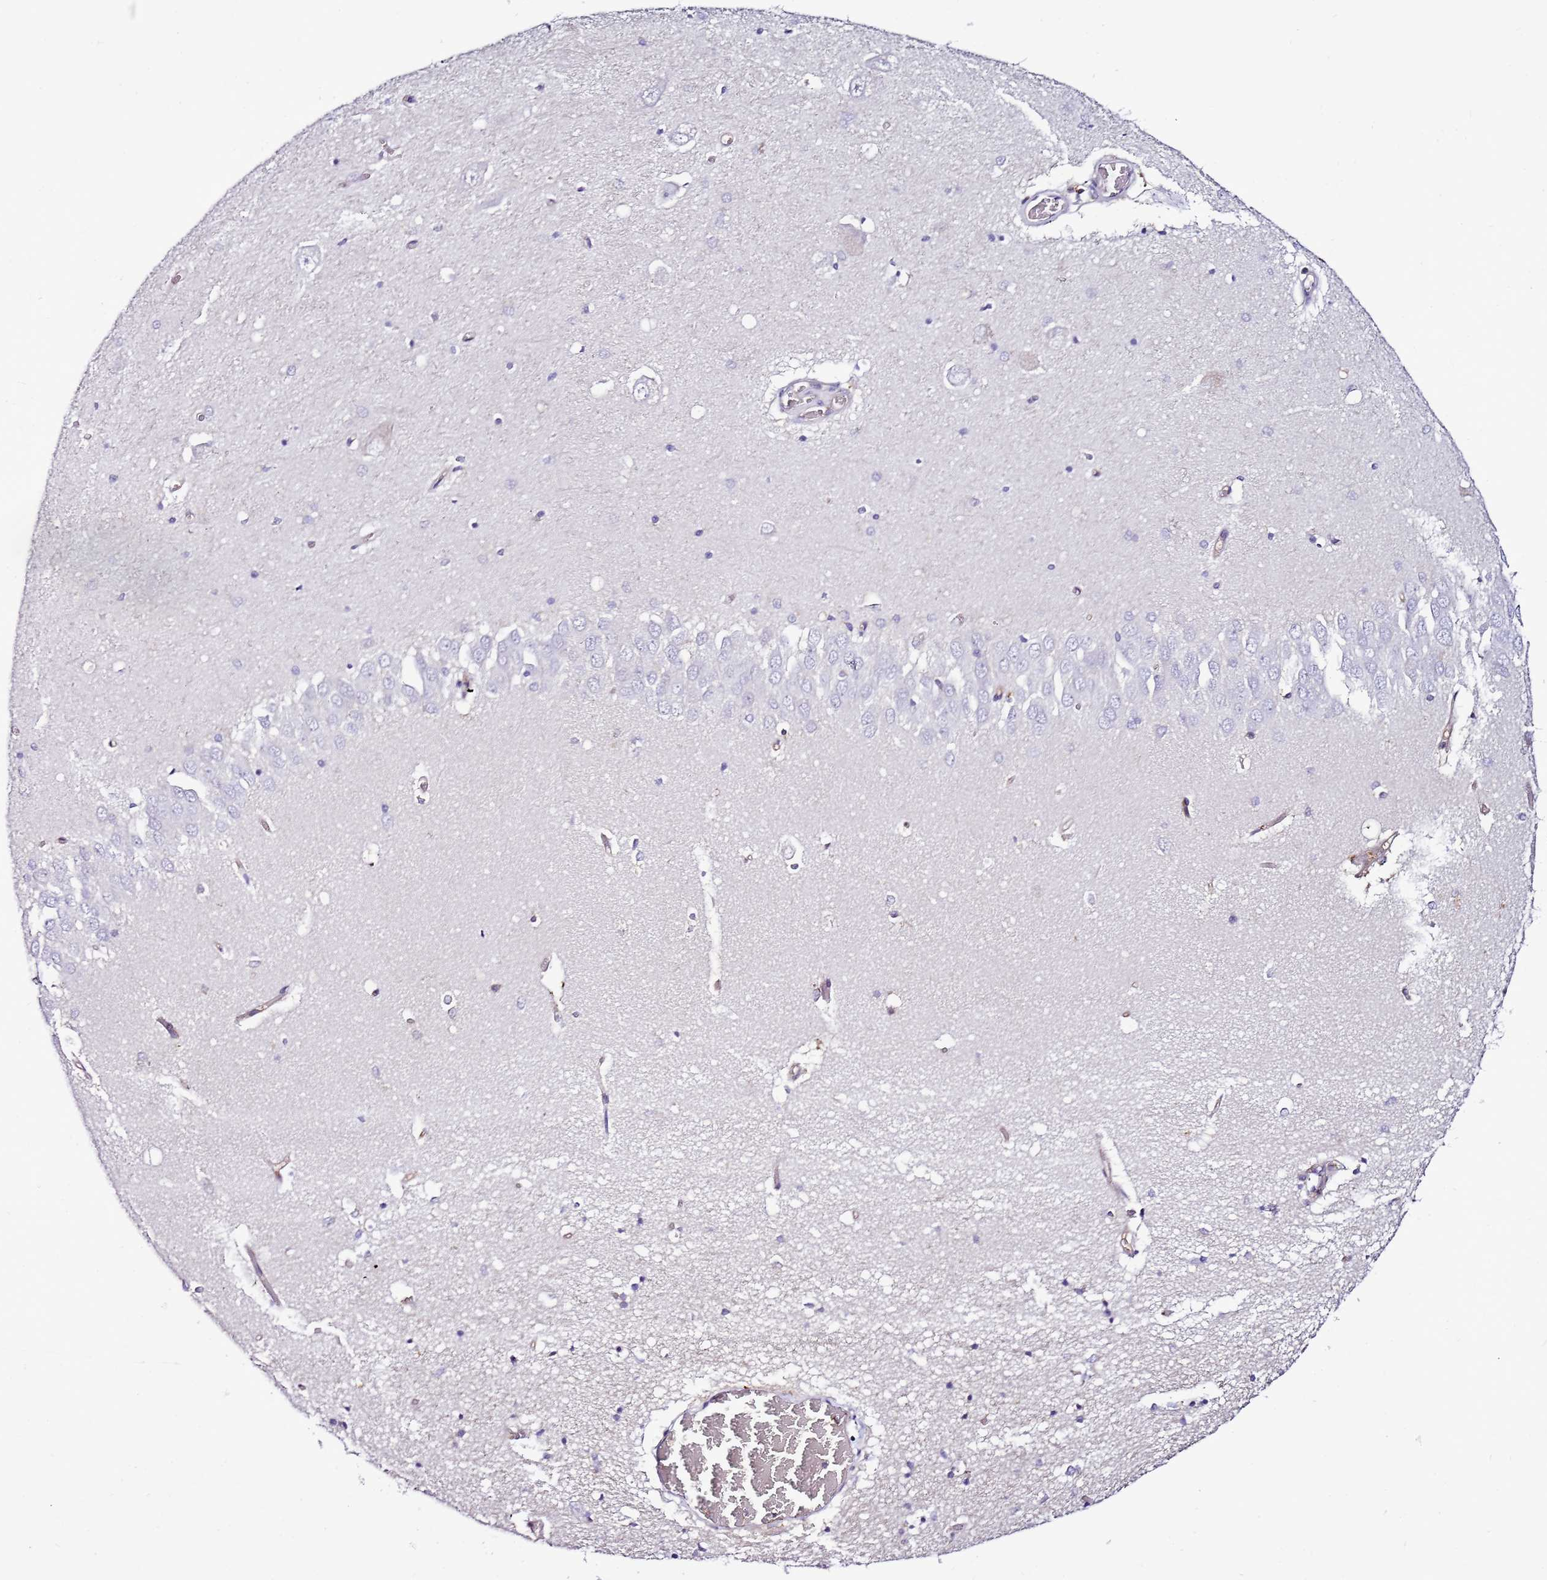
{"staining": {"intensity": "negative", "quantity": "none", "location": "none"}, "tissue": "hippocampus", "cell_type": "Glial cells", "image_type": "normal", "snomed": [{"axis": "morphology", "description": "Normal tissue, NOS"}, {"axis": "topography", "description": "Hippocampus"}], "caption": "High power microscopy histopathology image of an immunohistochemistry (IHC) histopathology image of benign hippocampus, revealing no significant staining in glial cells.", "gene": "ATXN2L", "patient": {"sex": "male", "age": 70}}